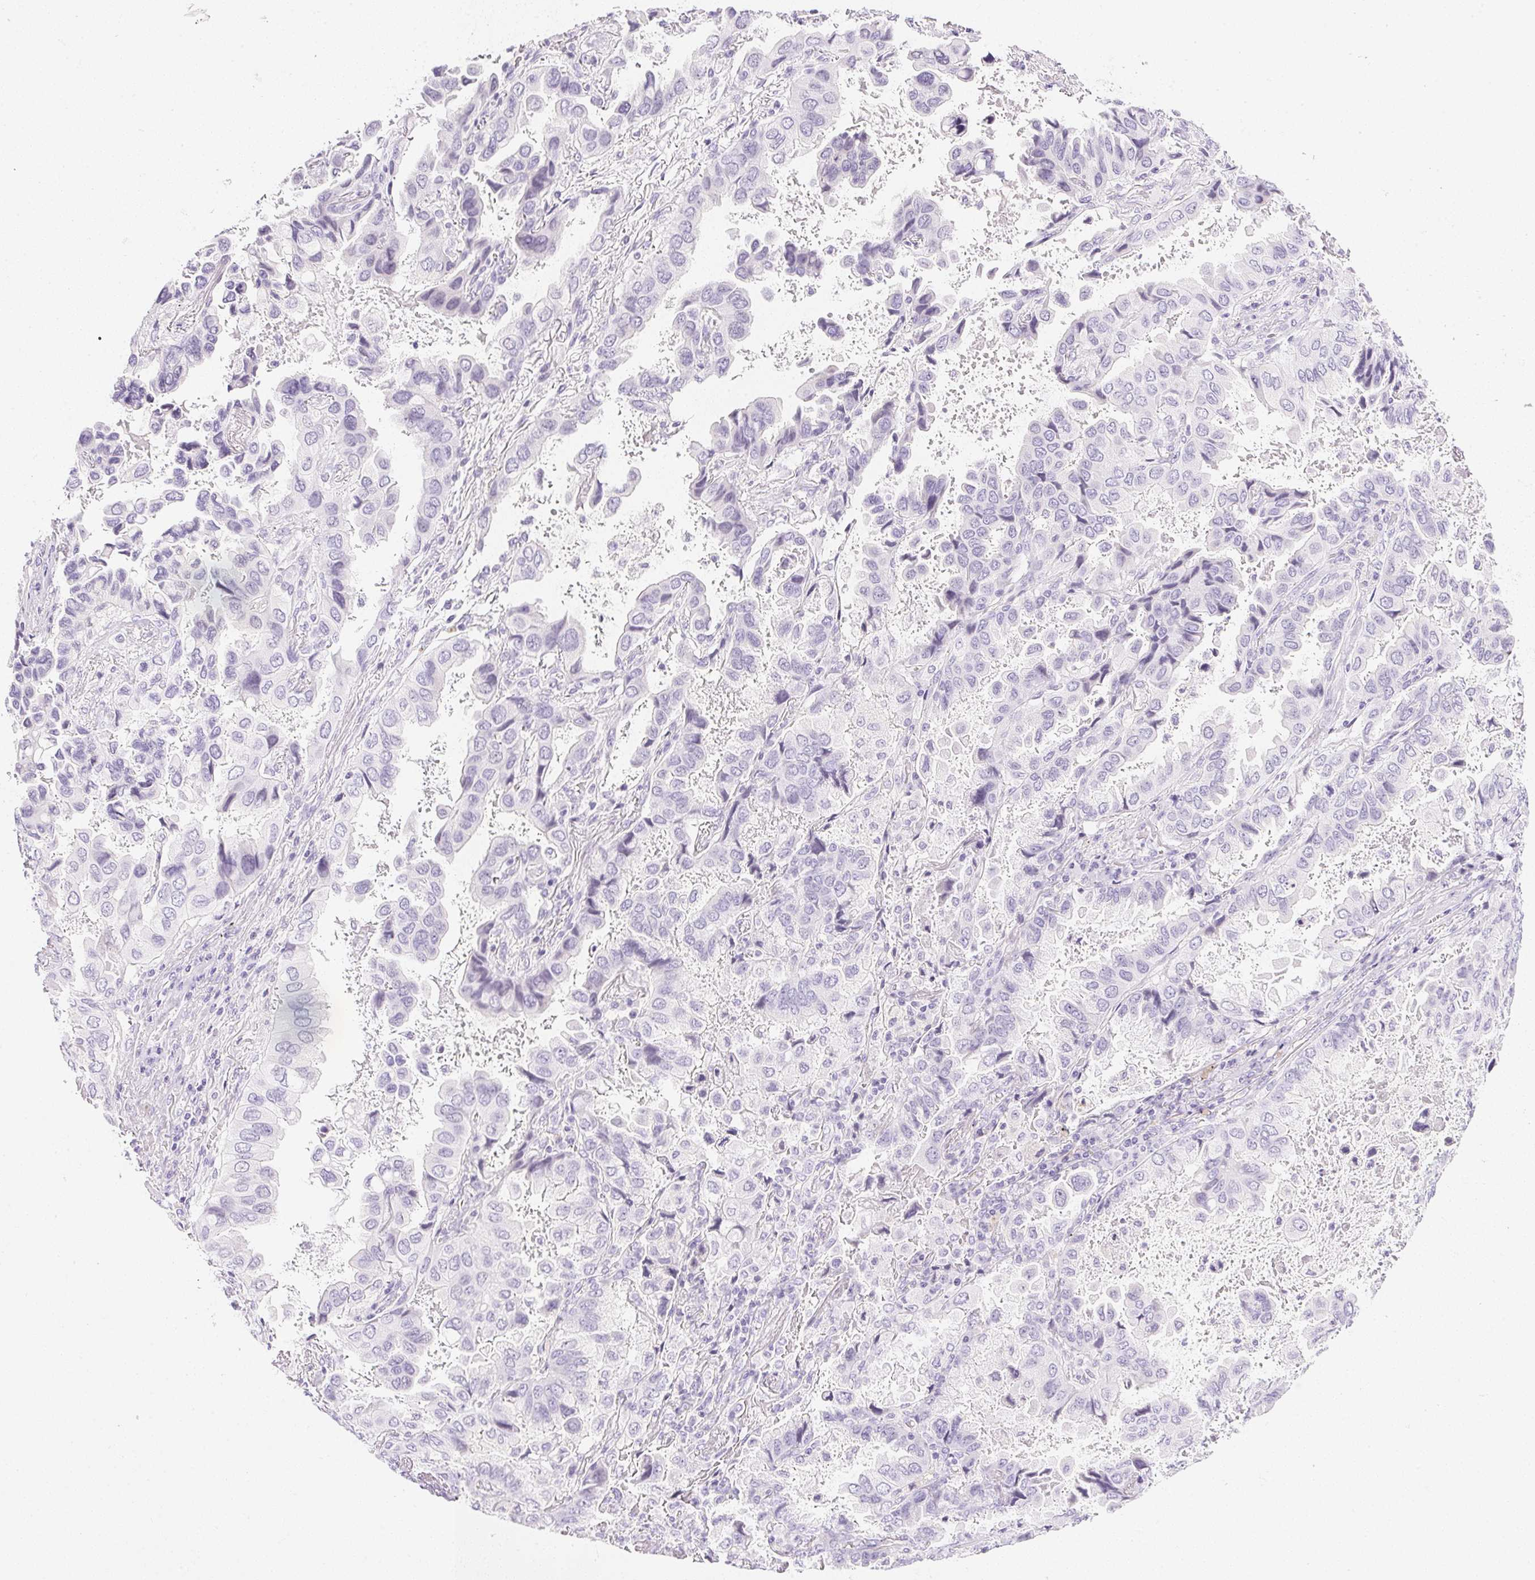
{"staining": {"intensity": "negative", "quantity": "none", "location": "none"}, "tissue": "lung cancer", "cell_type": "Tumor cells", "image_type": "cancer", "snomed": [{"axis": "morphology", "description": "Aneuploidy"}, {"axis": "morphology", "description": "Adenocarcinoma, NOS"}, {"axis": "morphology", "description": "Adenocarcinoma, metastatic, NOS"}, {"axis": "topography", "description": "Lymph node"}, {"axis": "topography", "description": "Lung"}], "caption": "This is an IHC micrograph of lung cancer. There is no staining in tumor cells.", "gene": "CPB1", "patient": {"sex": "female", "age": 48}}